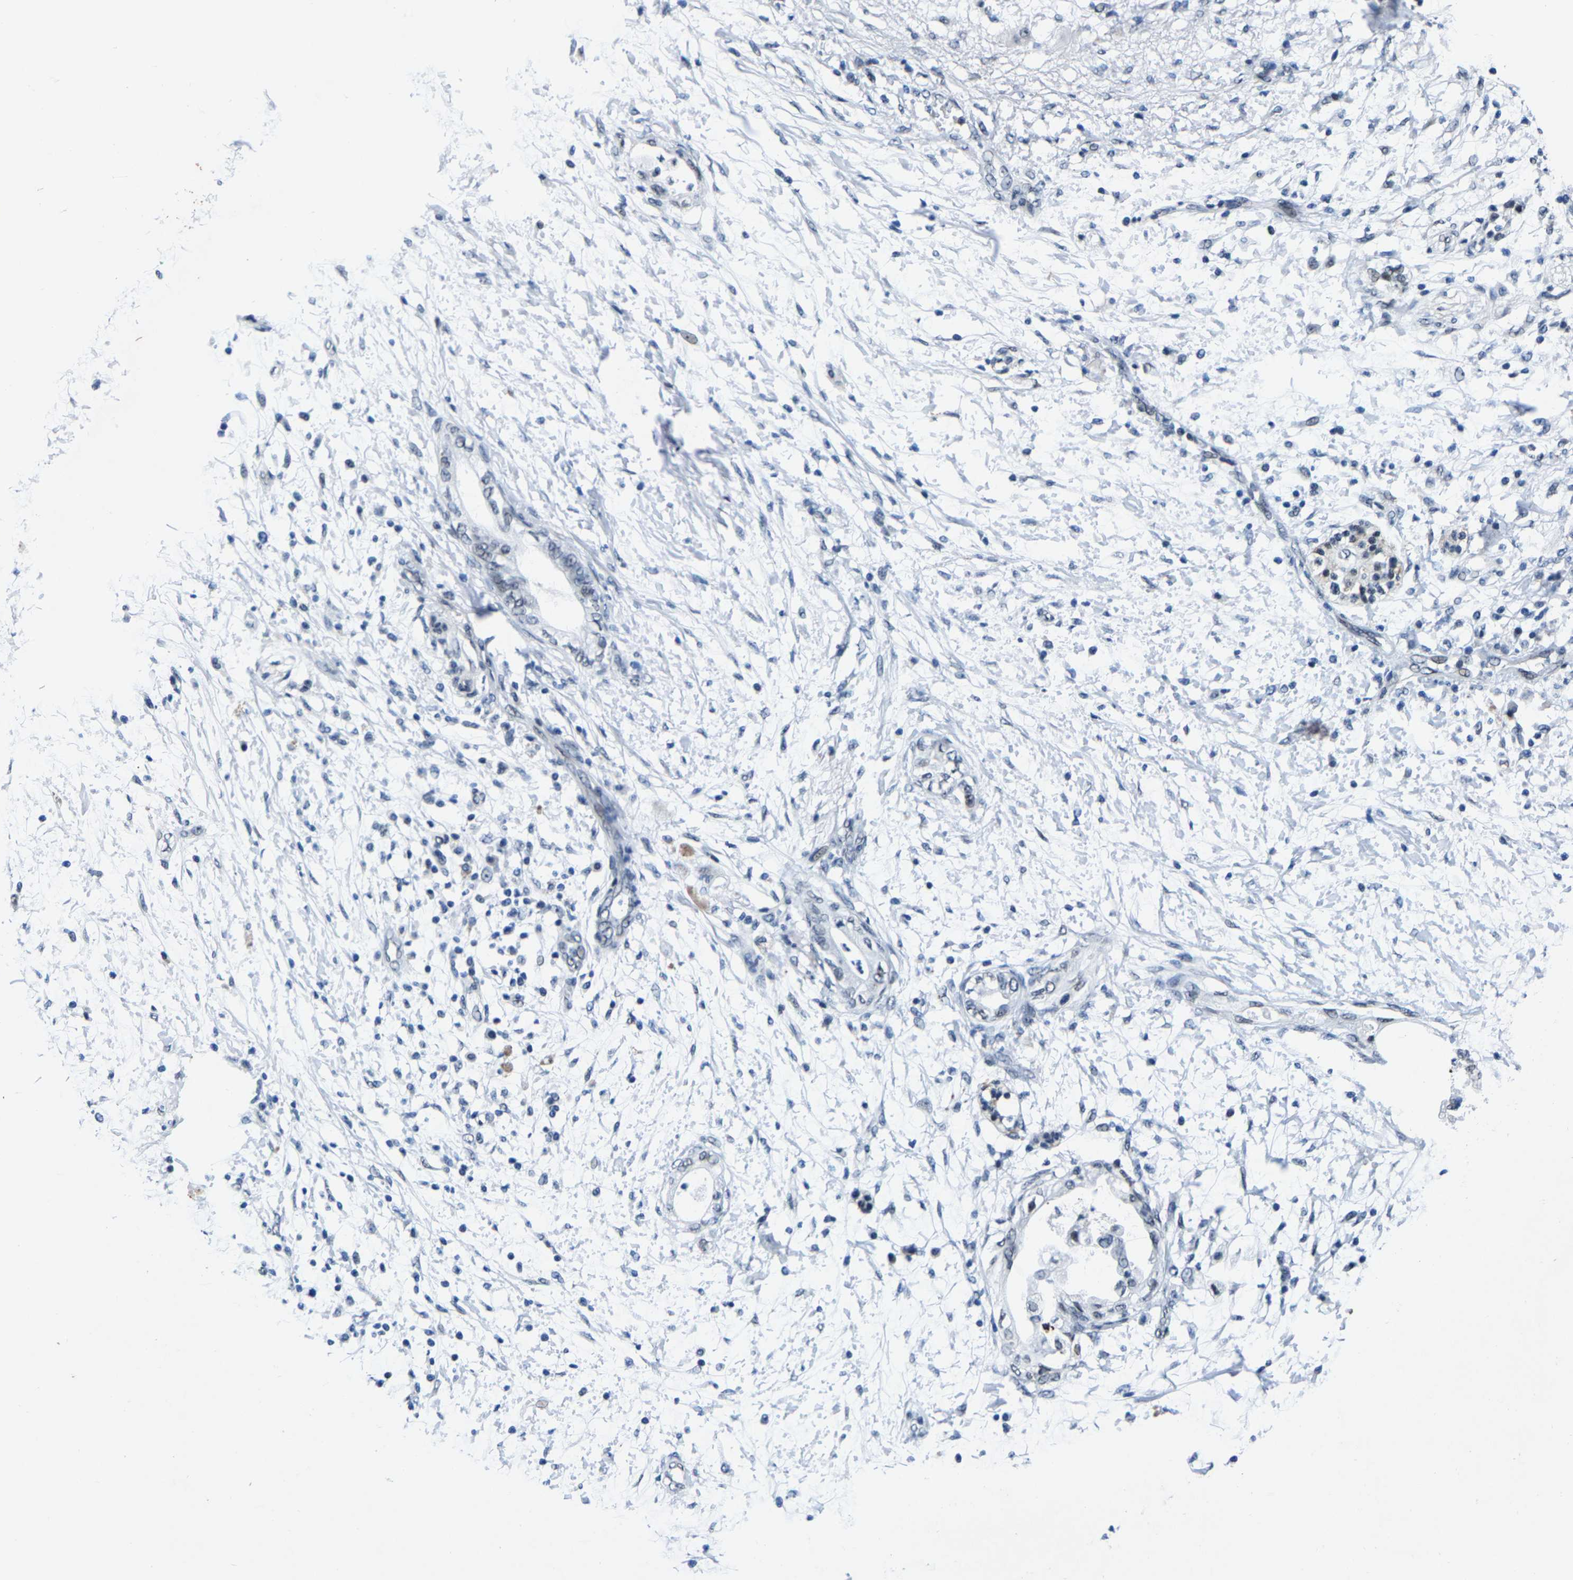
{"staining": {"intensity": "negative", "quantity": "none", "location": "none"}, "tissue": "adipose tissue", "cell_type": "Adipocytes", "image_type": "normal", "snomed": [{"axis": "morphology", "description": "Normal tissue, NOS"}, {"axis": "morphology", "description": "Adenocarcinoma, NOS"}, {"axis": "topography", "description": "Duodenum"}, {"axis": "topography", "description": "Peripheral nerve tissue"}], "caption": "Immunohistochemistry photomicrograph of benign human adipose tissue stained for a protein (brown), which reveals no expression in adipocytes.", "gene": "UBN2", "patient": {"sex": "female", "age": 60}}